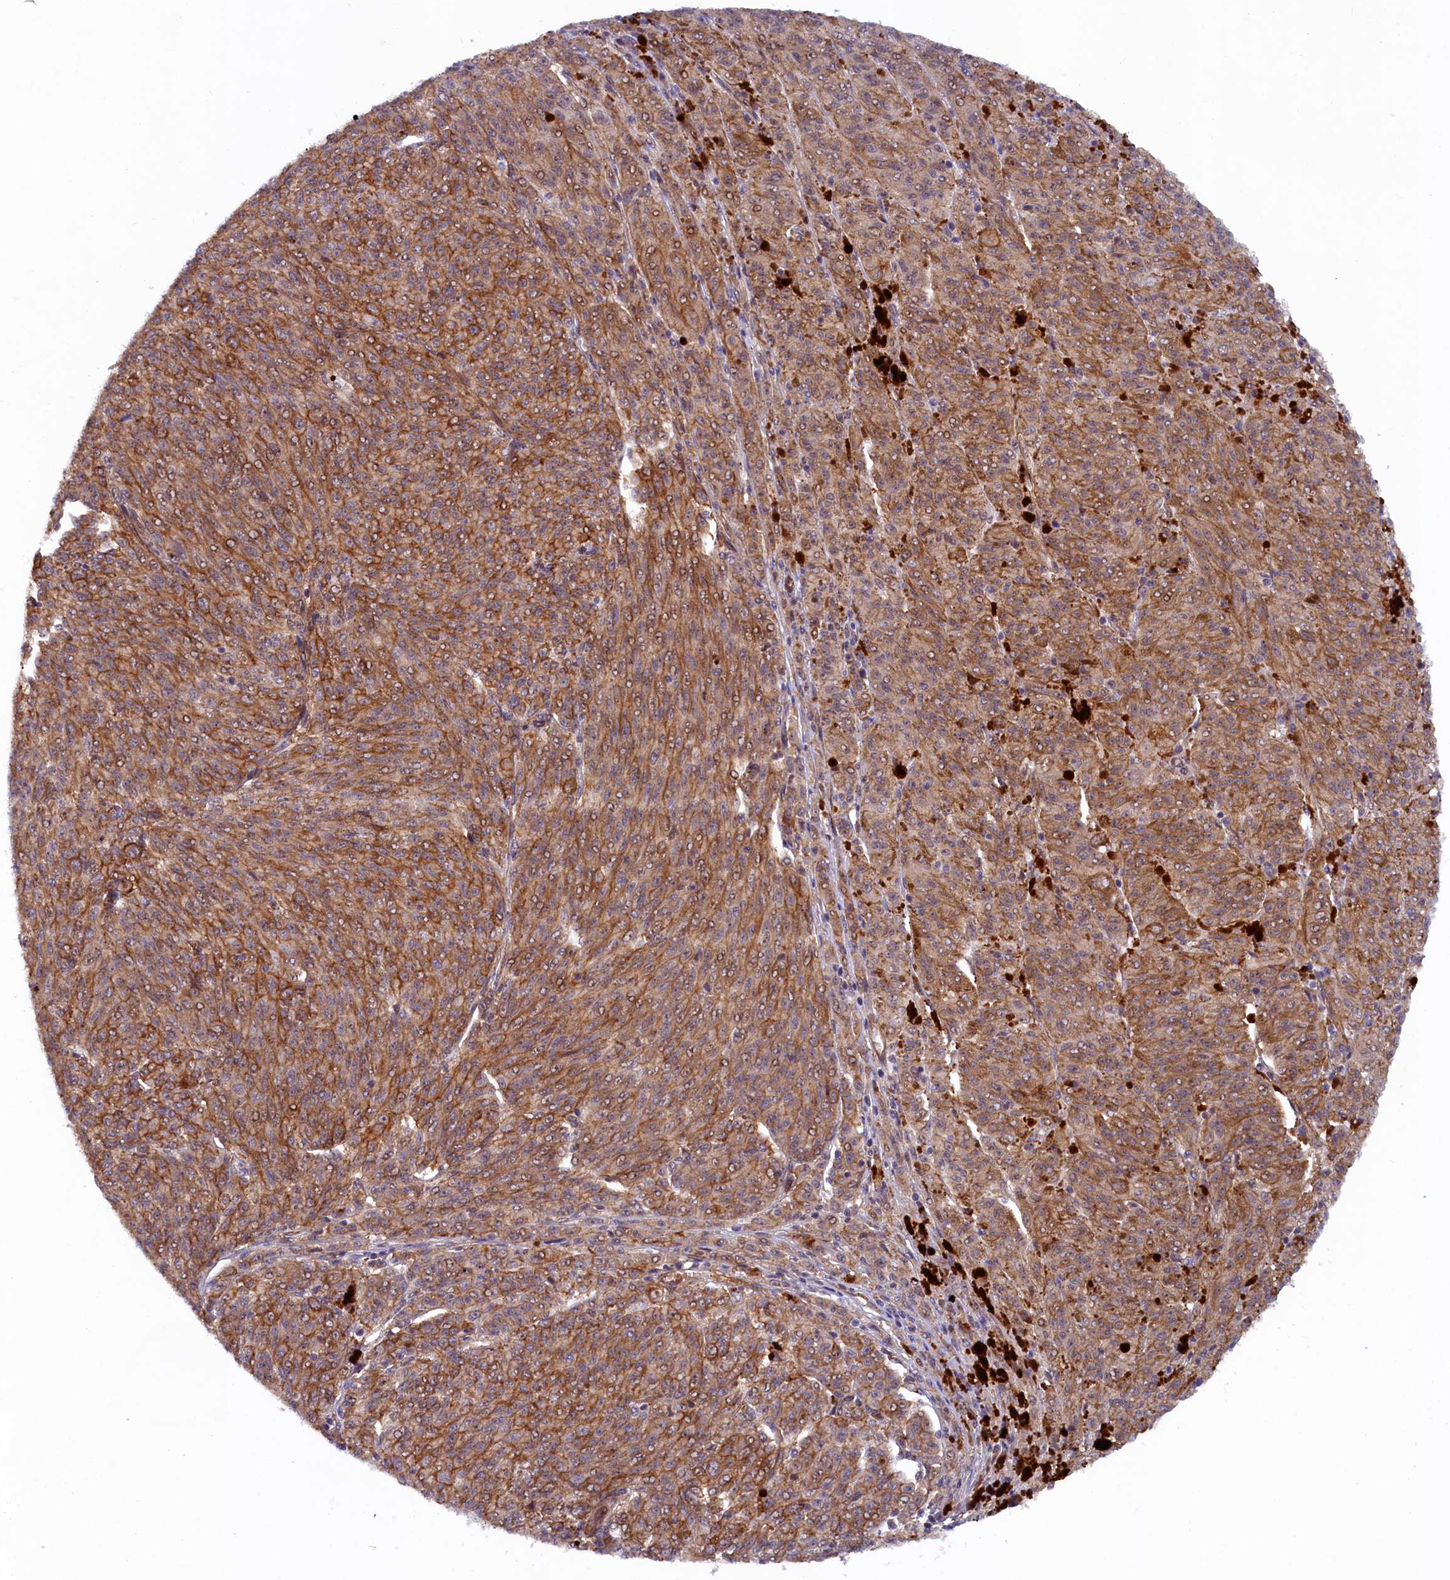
{"staining": {"intensity": "moderate", "quantity": ">75%", "location": "cytoplasmic/membranous,nuclear"}, "tissue": "melanoma", "cell_type": "Tumor cells", "image_type": "cancer", "snomed": [{"axis": "morphology", "description": "Malignant melanoma, NOS"}, {"axis": "topography", "description": "Skin"}], "caption": "DAB immunohistochemical staining of melanoma shows moderate cytoplasmic/membranous and nuclear protein positivity in about >75% of tumor cells.", "gene": "ARL14EP", "patient": {"sex": "female", "age": 52}}